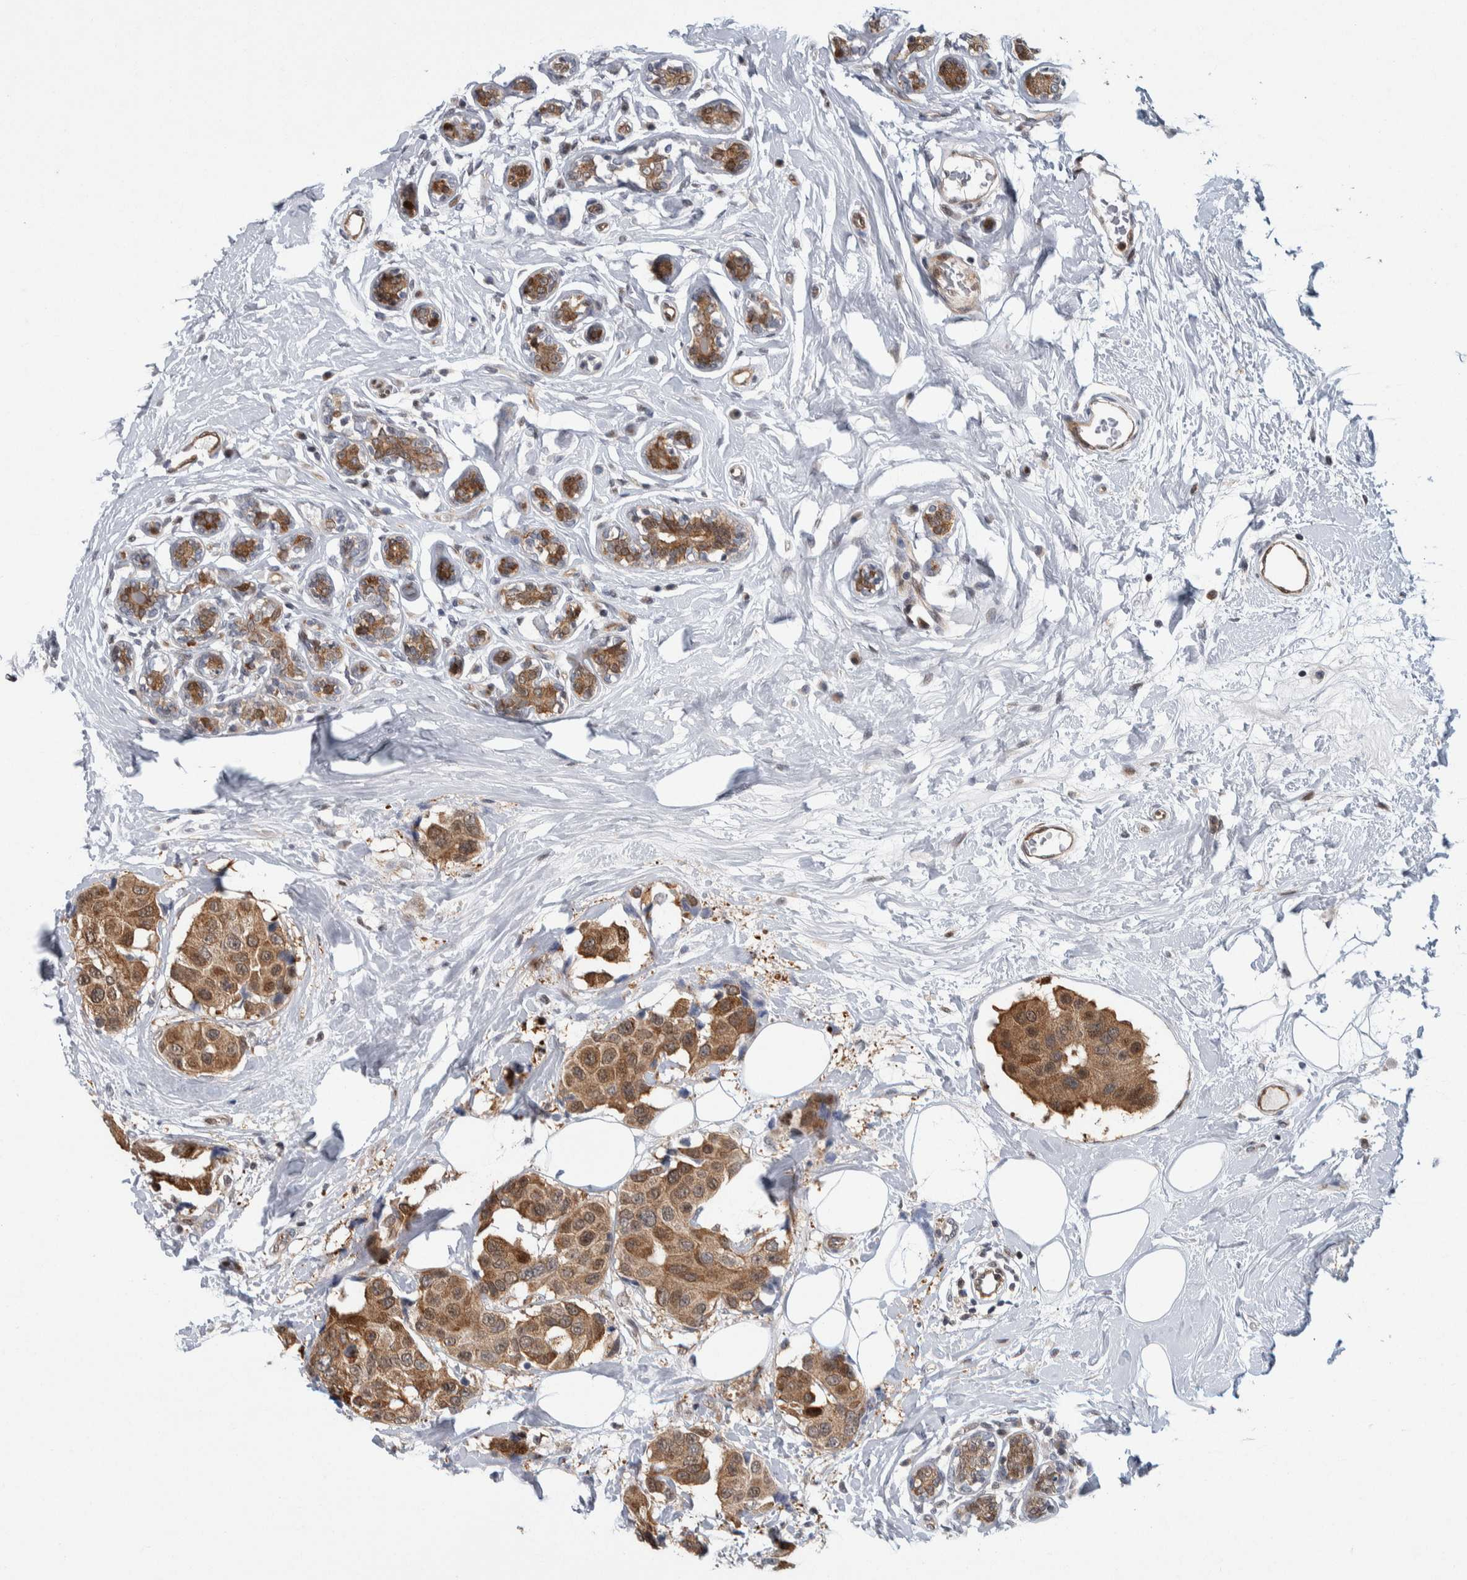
{"staining": {"intensity": "moderate", "quantity": ">75%", "location": "cytoplasmic/membranous"}, "tissue": "breast cancer", "cell_type": "Tumor cells", "image_type": "cancer", "snomed": [{"axis": "morphology", "description": "Normal tissue, NOS"}, {"axis": "morphology", "description": "Duct carcinoma"}, {"axis": "topography", "description": "Breast"}], "caption": "Immunohistochemical staining of human invasive ductal carcinoma (breast) displays medium levels of moderate cytoplasmic/membranous positivity in about >75% of tumor cells.", "gene": "PTPA", "patient": {"sex": "female", "age": 39}}